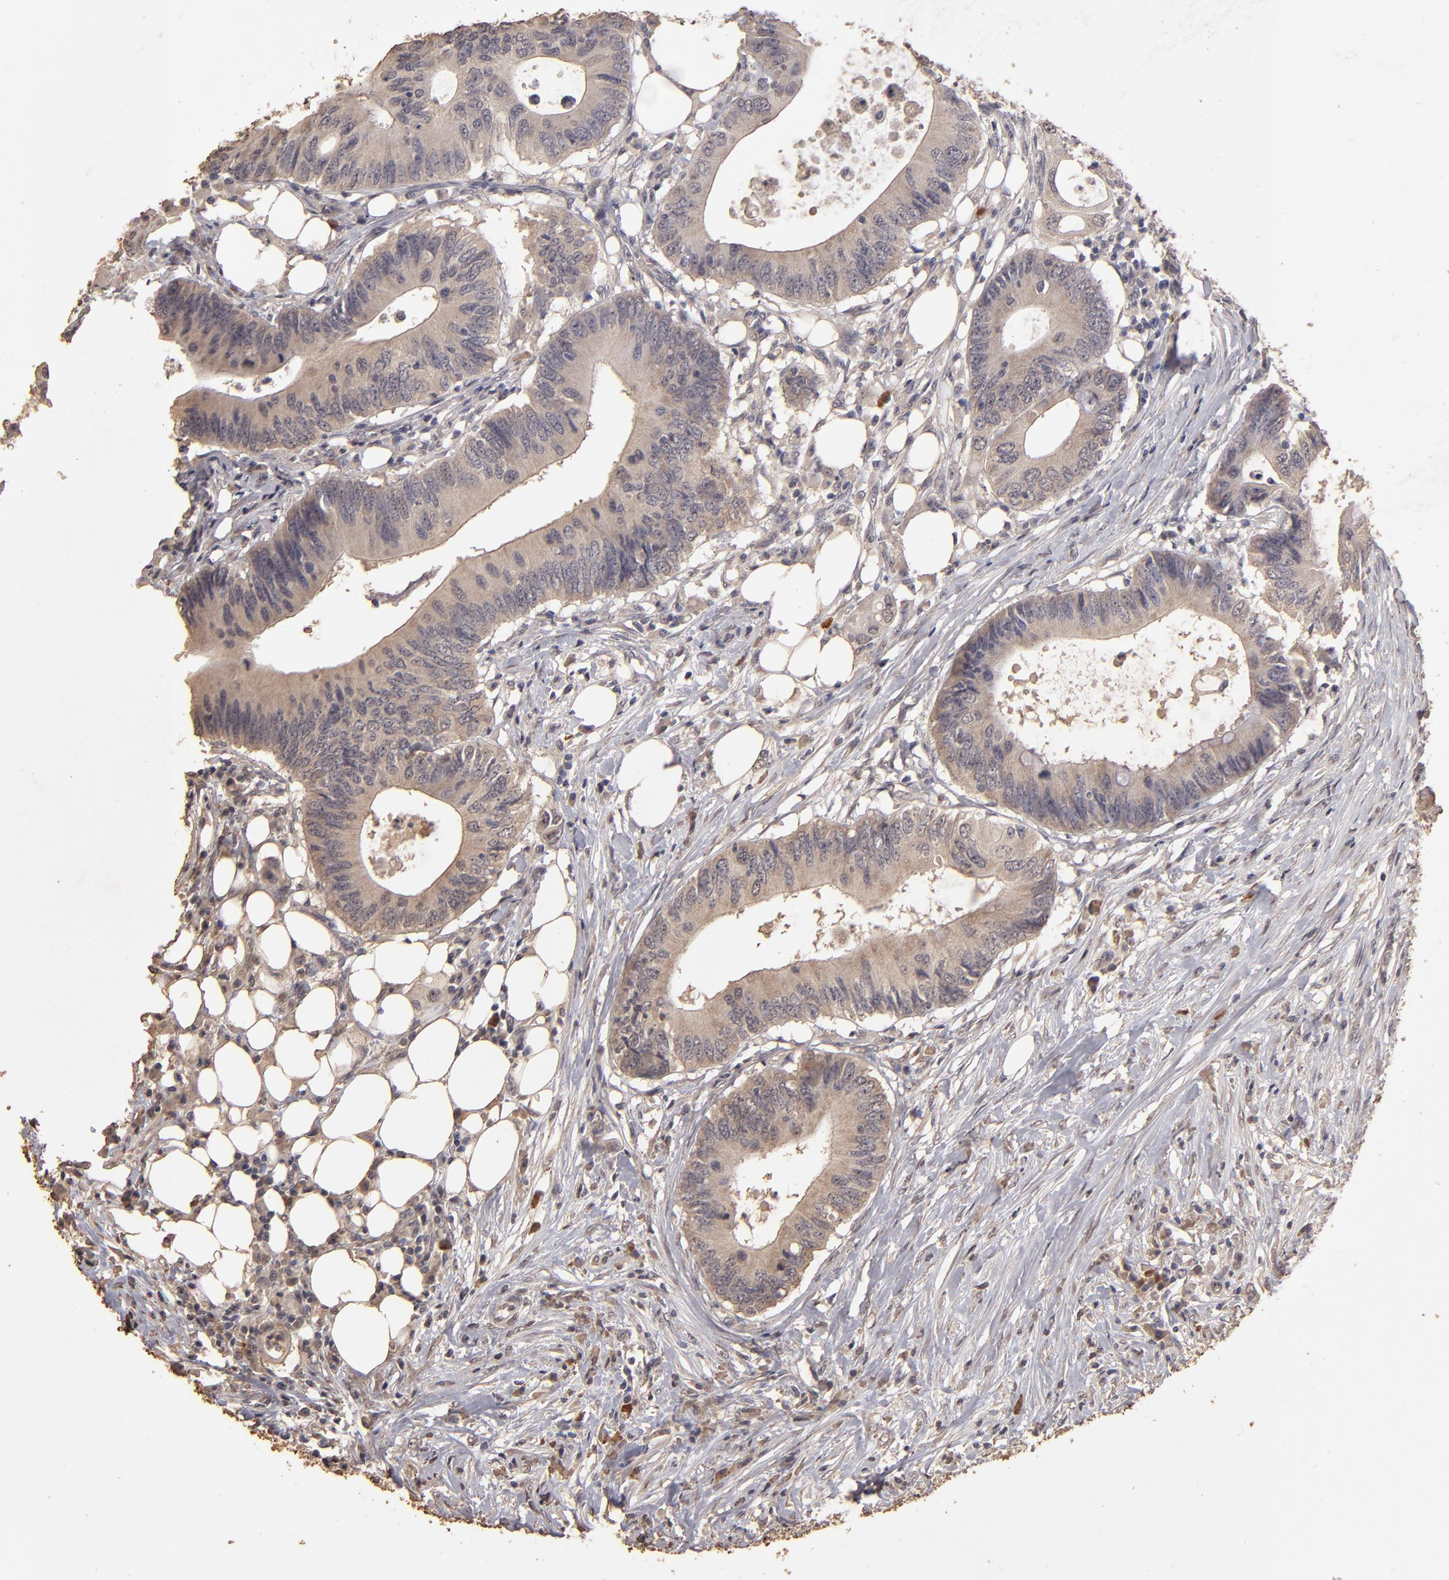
{"staining": {"intensity": "strong", "quantity": ">75%", "location": "cytoplasmic/membranous"}, "tissue": "colorectal cancer", "cell_type": "Tumor cells", "image_type": "cancer", "snomed": [{"axis": "morphology", "description": "Adenocarcinoma, NOS"}, {"axis": "topography", "description": "Colon"}], "caption": "Approximately >75% of tumor cells in colorectal cancer display strong cytoplasmic/membranous protein positivity as visualized by brown immunohistochemical staining.", "gene": "OPHN1", "patient": {"sex": "male", "age": 71}}